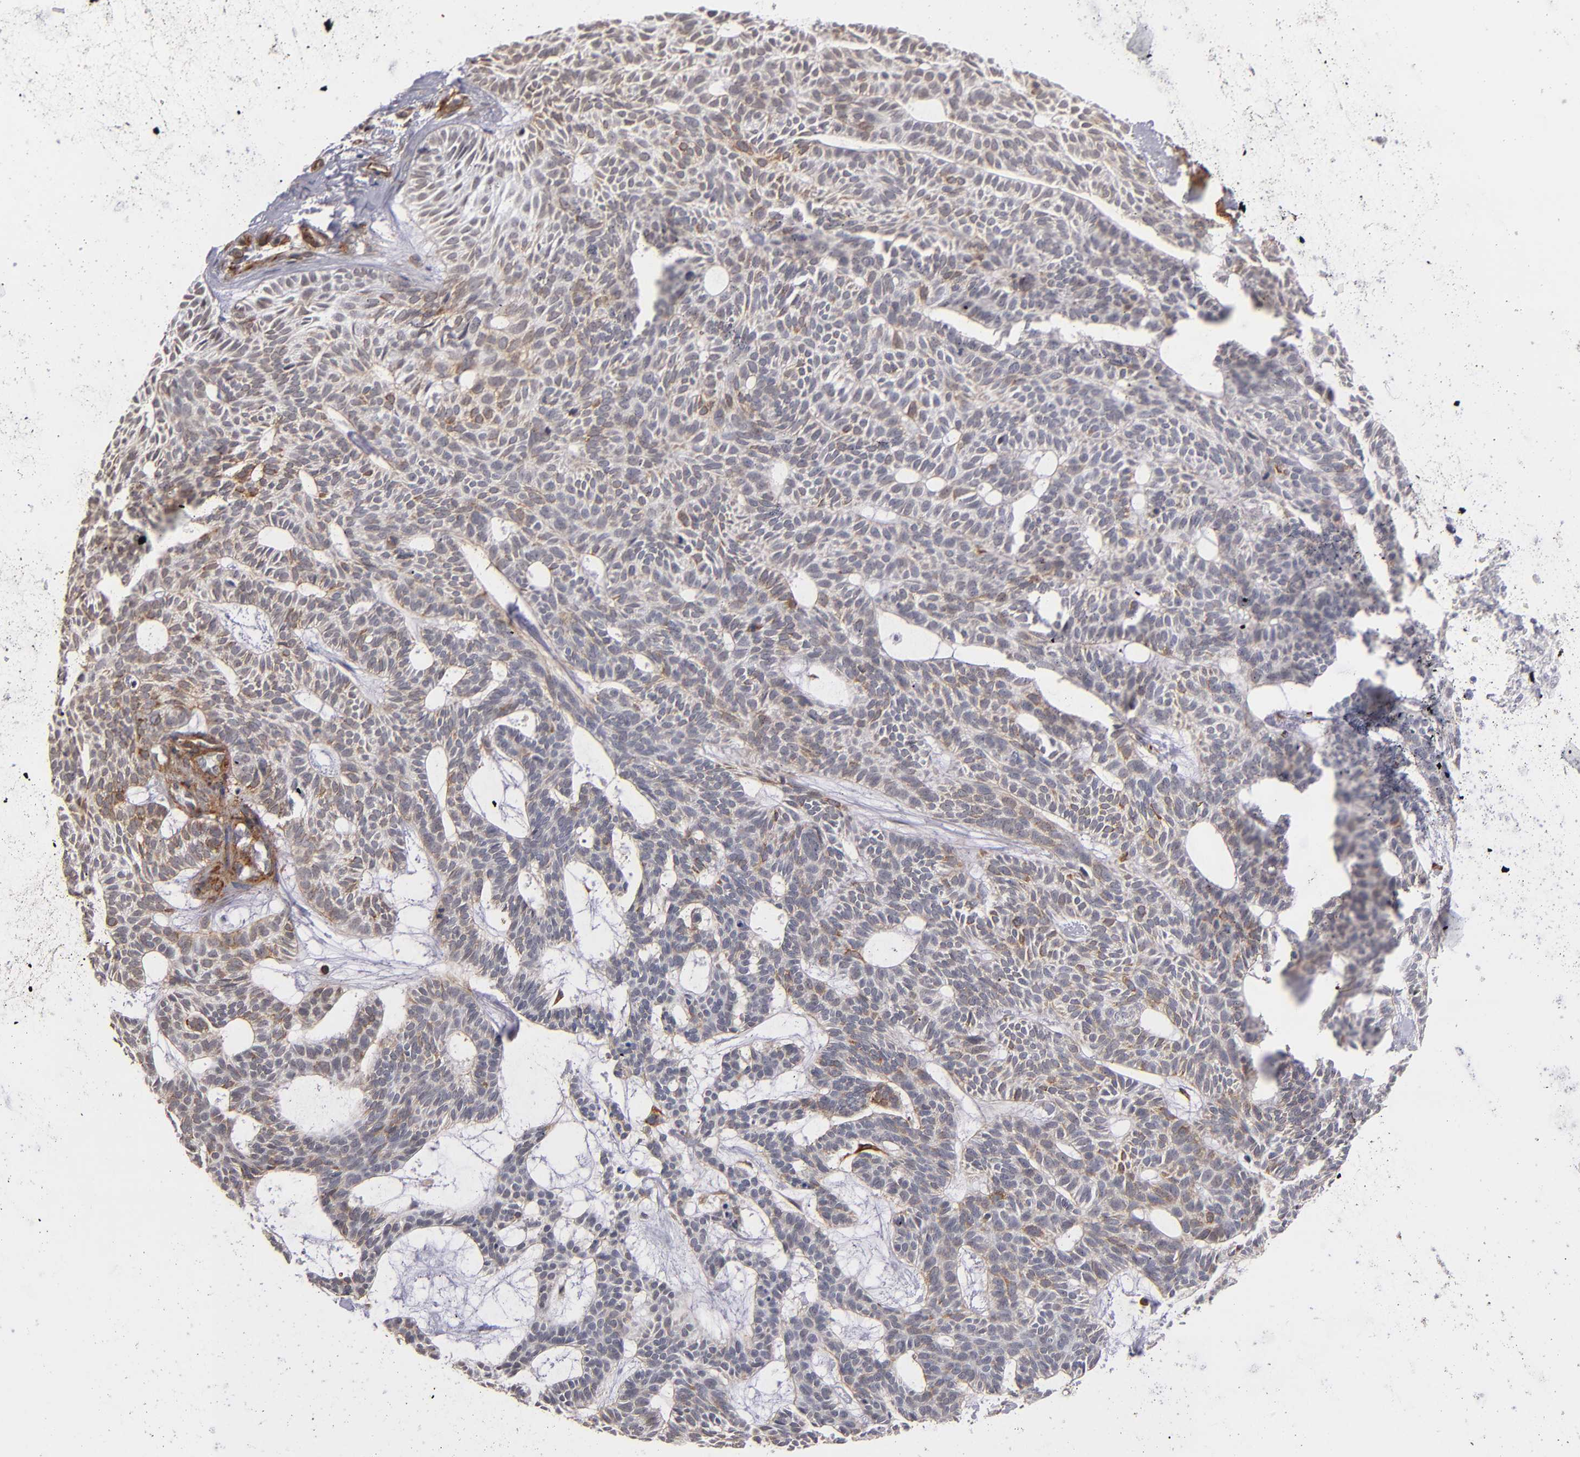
{"staining": {"intensity": "weak", "quantity": "<25%", "location": "cytoplasmic/membranous"}, "tissue": "skin cancer", "cell_type": "Tumor cells", "image_type": "cancer", "snomed": [{"axis": "morphology", "description": "Basal cell carcinoma"}, {"axis": "topography", "description": "Skin"}], "caption": "IHC photomicrograph of skin cancer (basal cell carcinoma) stained for a protein (brown), which shows no expression in tumor cells.", "gene": "LAMC1", "patient": {"sex": "male", "age": 75}}